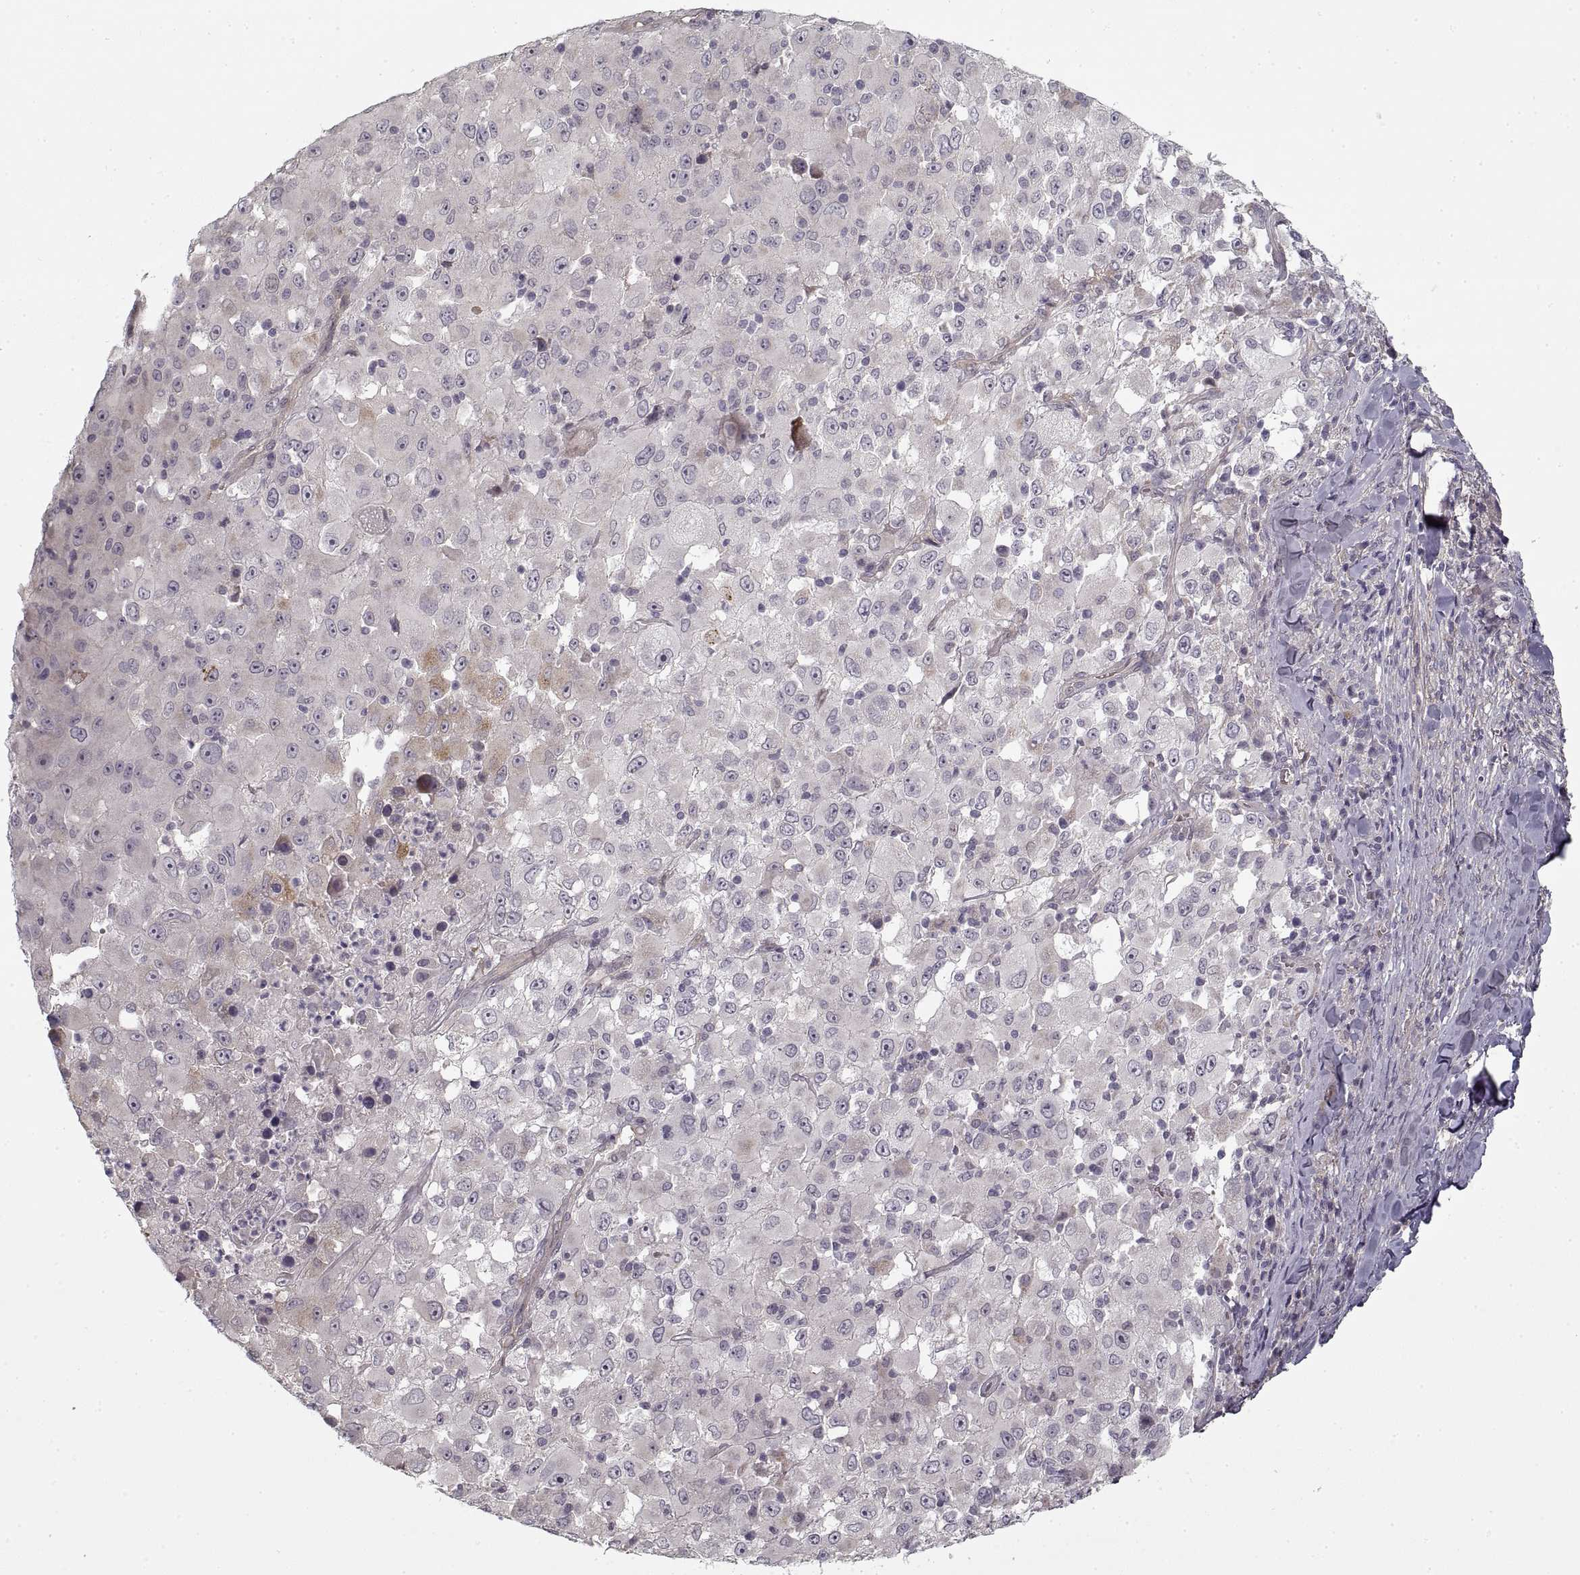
{"staining": {"intensity": "negative", "quantity": "none", "location": "none"}, "tissue": "melanoma", "cell_type": "Tumor cells", "image_type": "cancer", "snomed": [{"axis": "morphology", "description": "Malignant melanoma, Metastatic site"}, {"axis": "topography", "description": "Soft tissue"}], "caption": "This is an IHC histopathology image of malignant melanoma (metastatic site). There is no staining in tumor cells.", "gene": "LAMB2", "patient": {"sex": "male", "age": 50}}